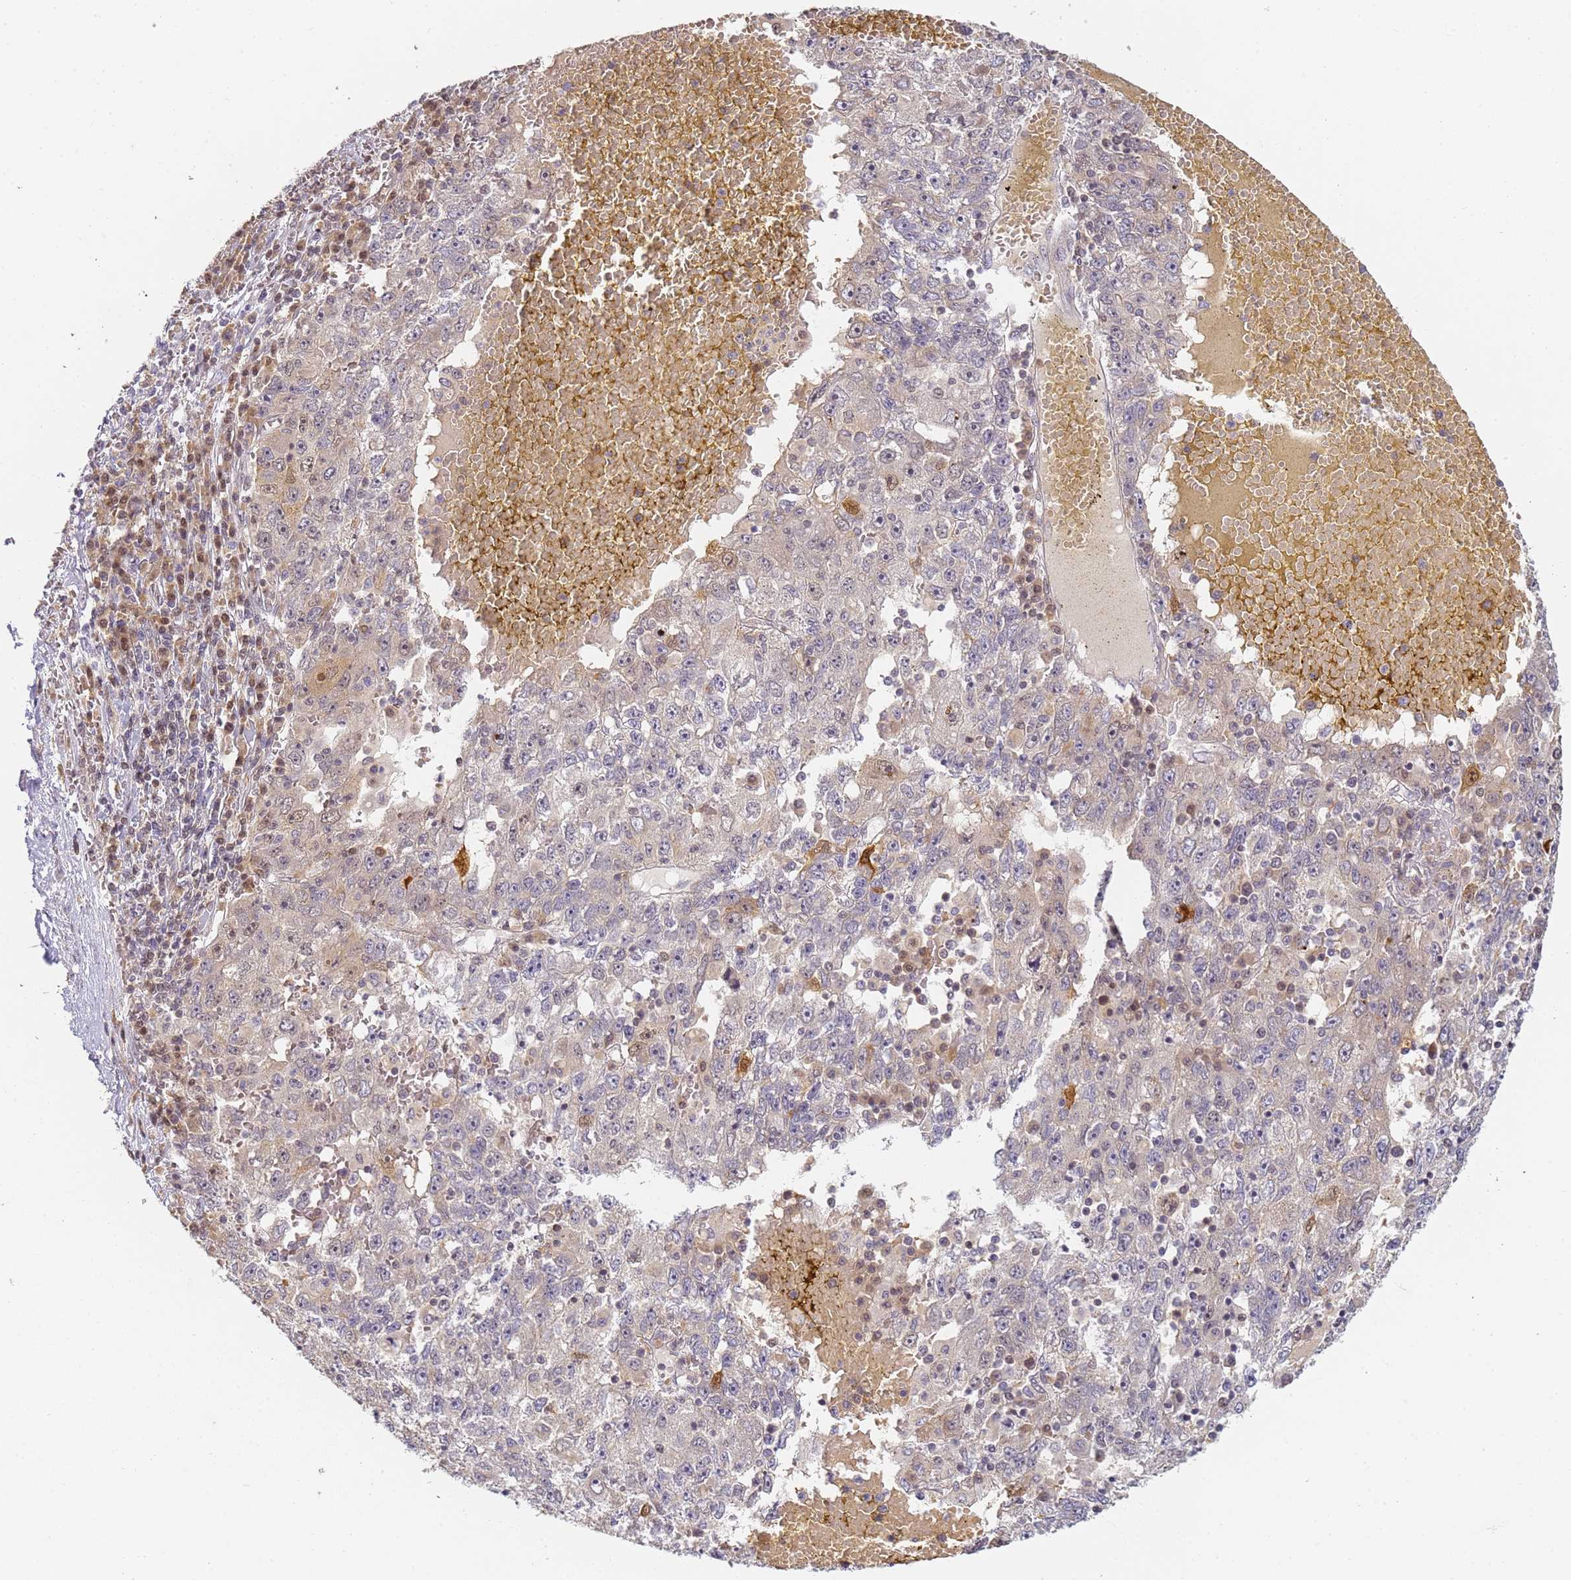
{"staining": {"intensity": "negative", "quantity": "none", "location": "none"}, "tissue": "liver cancer", "cell_type": "Tumor cells", "image_type": "cancer", "snomed": [{"axis": "morphology", "description": "Carcinoma, Hepatocellular, NOS"}, {"axis": "topography", "description": "Liver"}], "caption": "High power microscopy histopathology image of an immunohistochemistry histopathology image of liver cancer, revealing no significant staining in tumor cells.", "gene": "HMCES", "patient": {"sex": "male", "age": 49}}